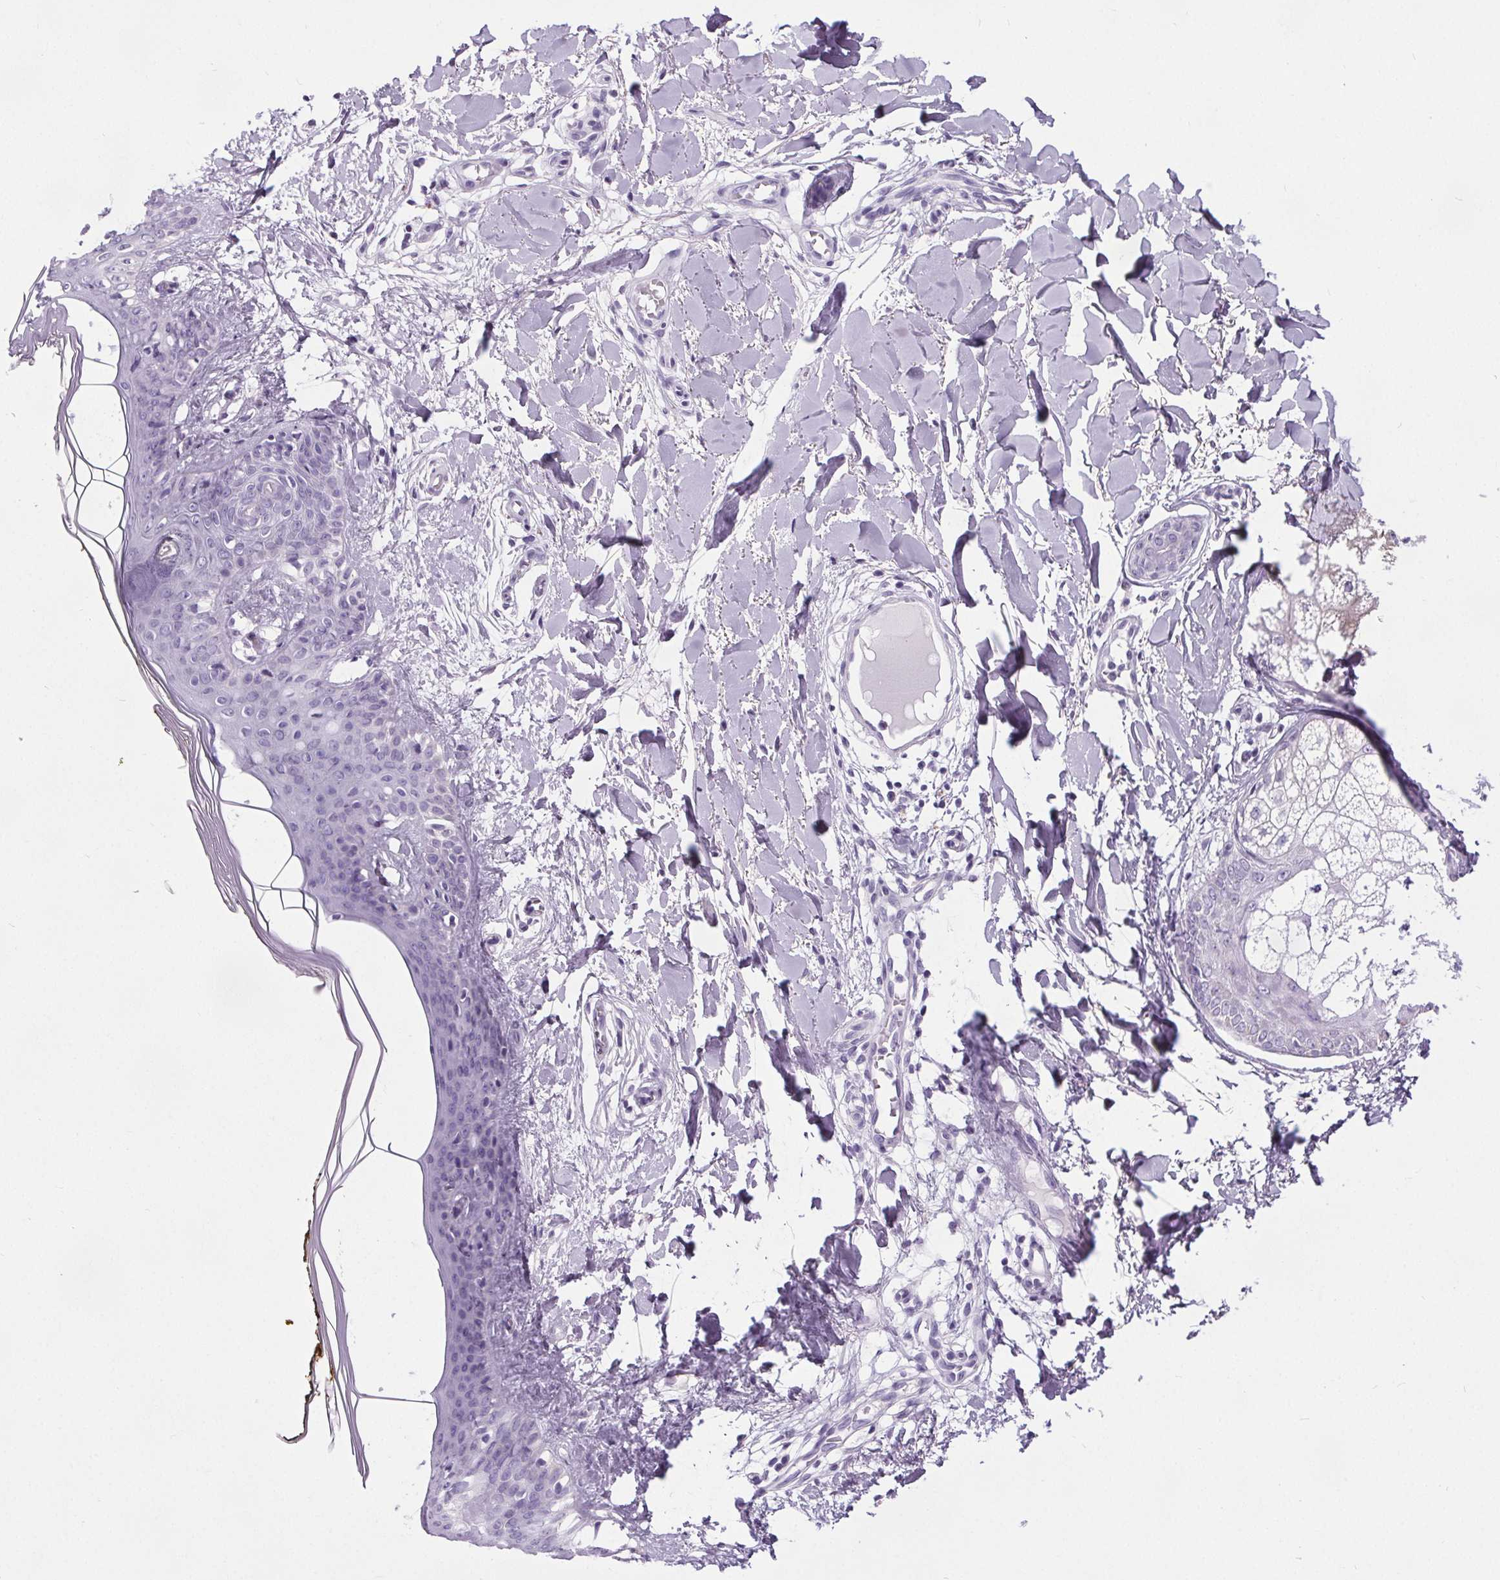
{"staining": {"intensity": "negative", "quantity": "none", "location": "none"}, "tissue": "skin", "cell_type": "Fibroblasts", "image_type": "normal", "snomed": [{"axis": "morphology", "description": "Normal tissue, NOS"}, {"axis": "topography", "description": "Skin"}], "caption": "A high-resolution photomicrograph shows immunohistochemistry (IHC) staining of benign skin, which demonstrates no significant staining in fibroblasts. (Brightfield microscopy of DAB IHC at high magnification).", "gene": "ELAVL2", "patient": {"sex": "female", "age": 34}}